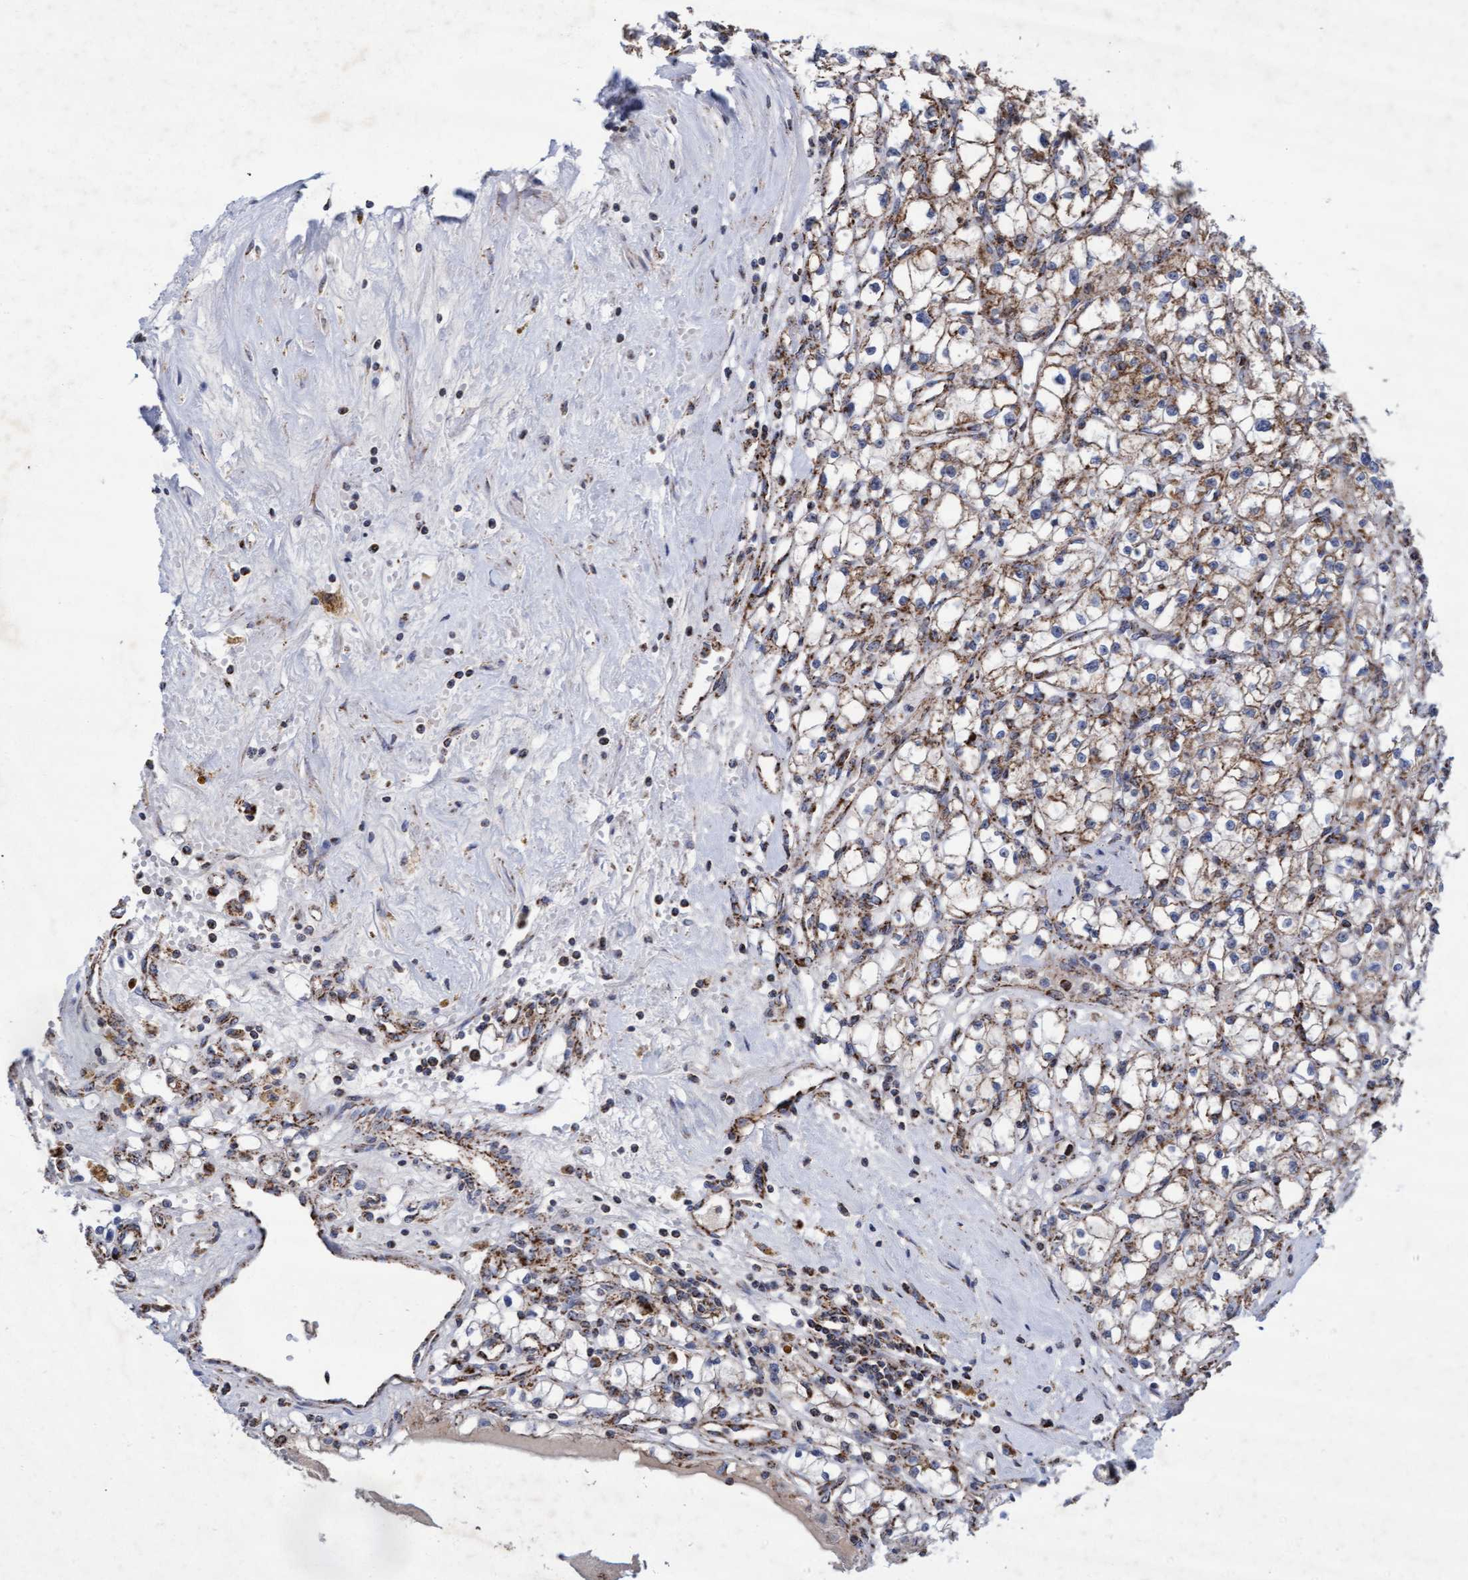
{"staining": {"intensity": "moderate", "quantity": ">75%", "location": "cytoplasmic/membranous"}, "tissue": "renal cancer", "cell_type": "Tumor cells", "image_type": "cancer", "snomed": [{"axis": "morphology", "description": "Adenocarcinoma, NOS"}, {"axis": "topography", "description": "Kidney"}], "caption": "Renal cancer (adenocarcinoma) tissue displays moderate cytoplasmic/membranous staining in about >75% of tumor cells, visualized by immunohistochemistry. The staining is performed using DAB brown chromogen to label protein expression. The nuclei are counter-stained blue using hematoxylin.", "gene": "MRPL38", "patient": {"sex": "male", "age": 56}}